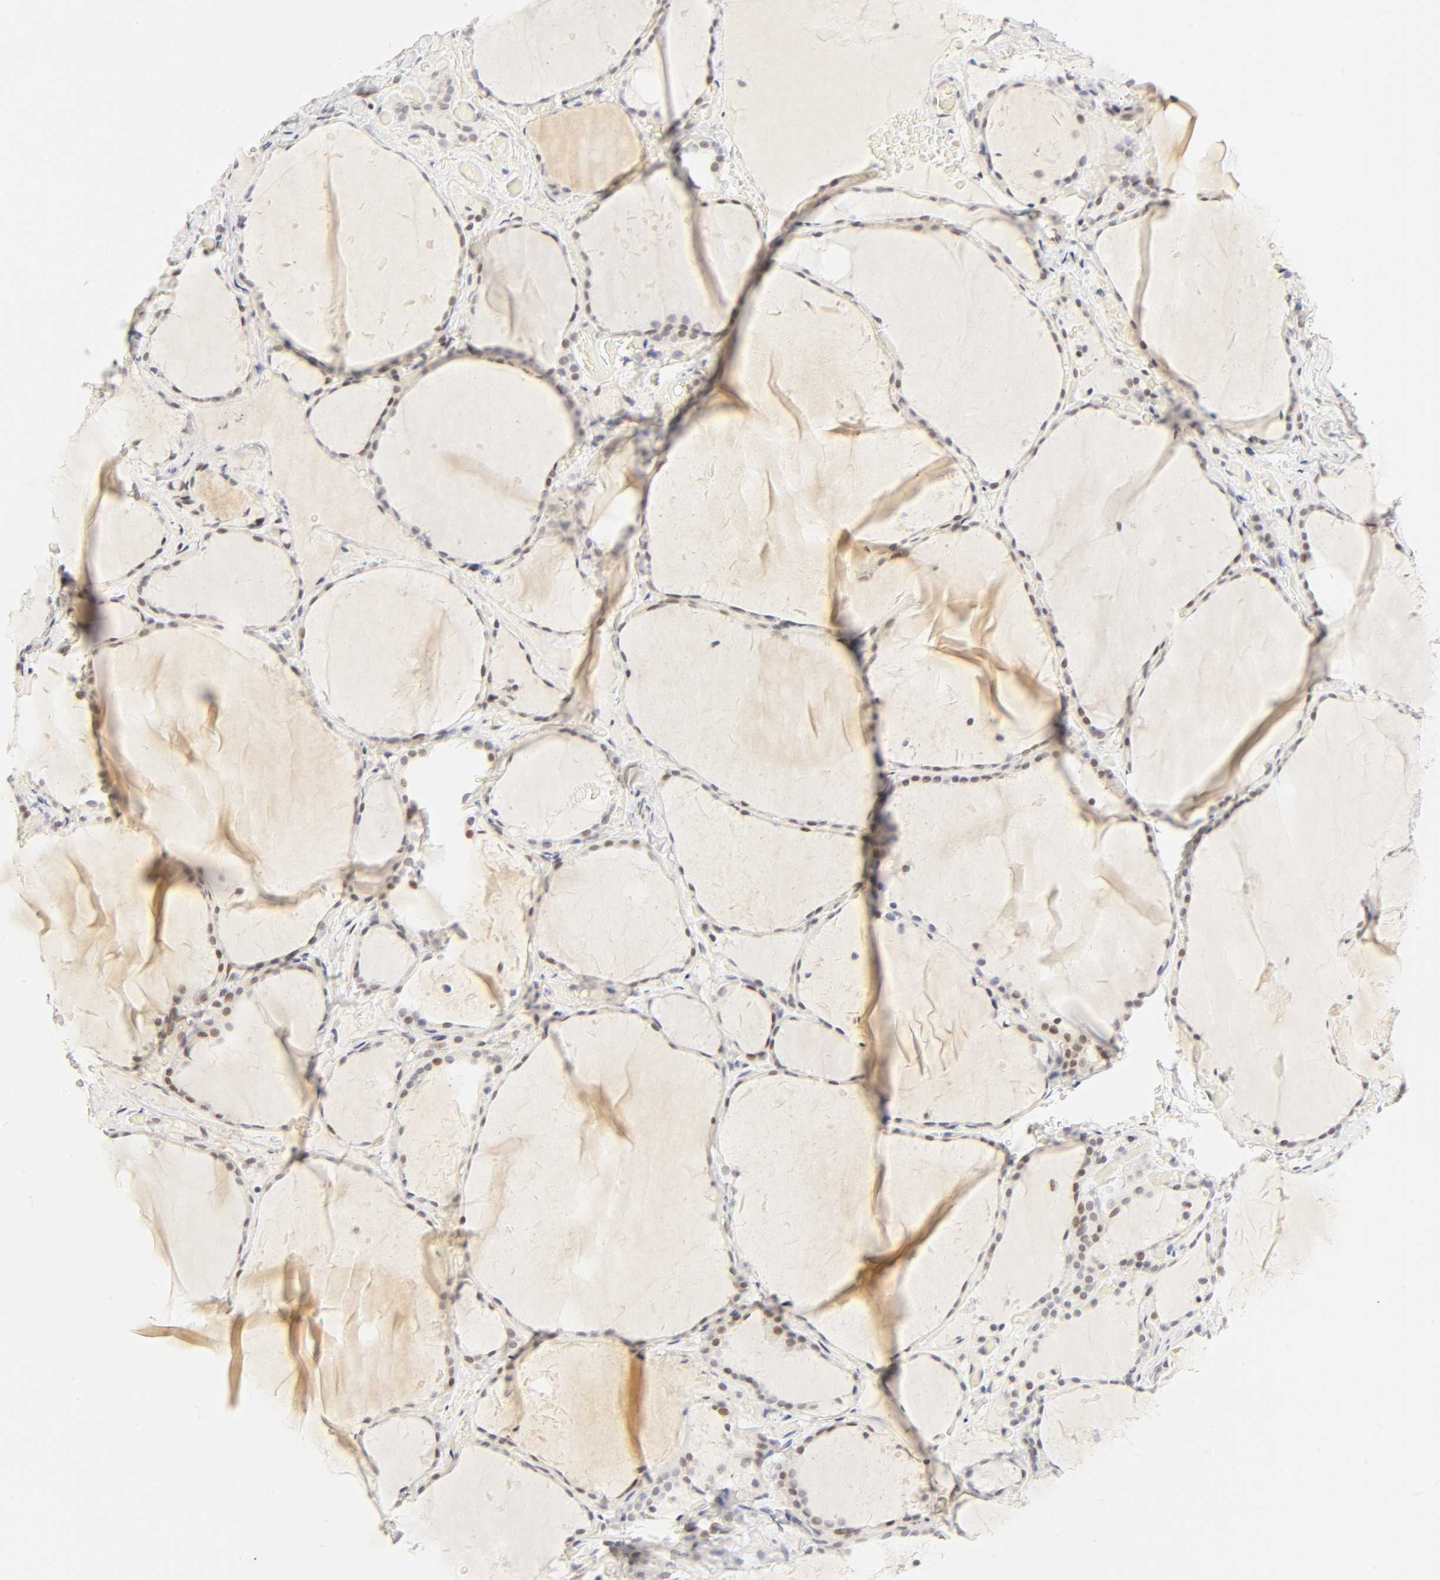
{"staining": {"intensity": "moderate", "quantity": "25%-75%", "location": "nuclear"}, "tissue": "thyroid gland", "cell_type": "Glandular cells", "image_type": "normal", "snomed": [{"axis": "morphology", "description": "Normal tissue, NOS"}, {"axis": "topography", "description": "Thyroid gland"}], "caption": "Protein staining of unremarkable thyroid gland reveals moderate nuclear expression in about 25%-75% of glandular cells.", "gene": "MNAT1", "patient": {"sex": "female", "age": 22}}